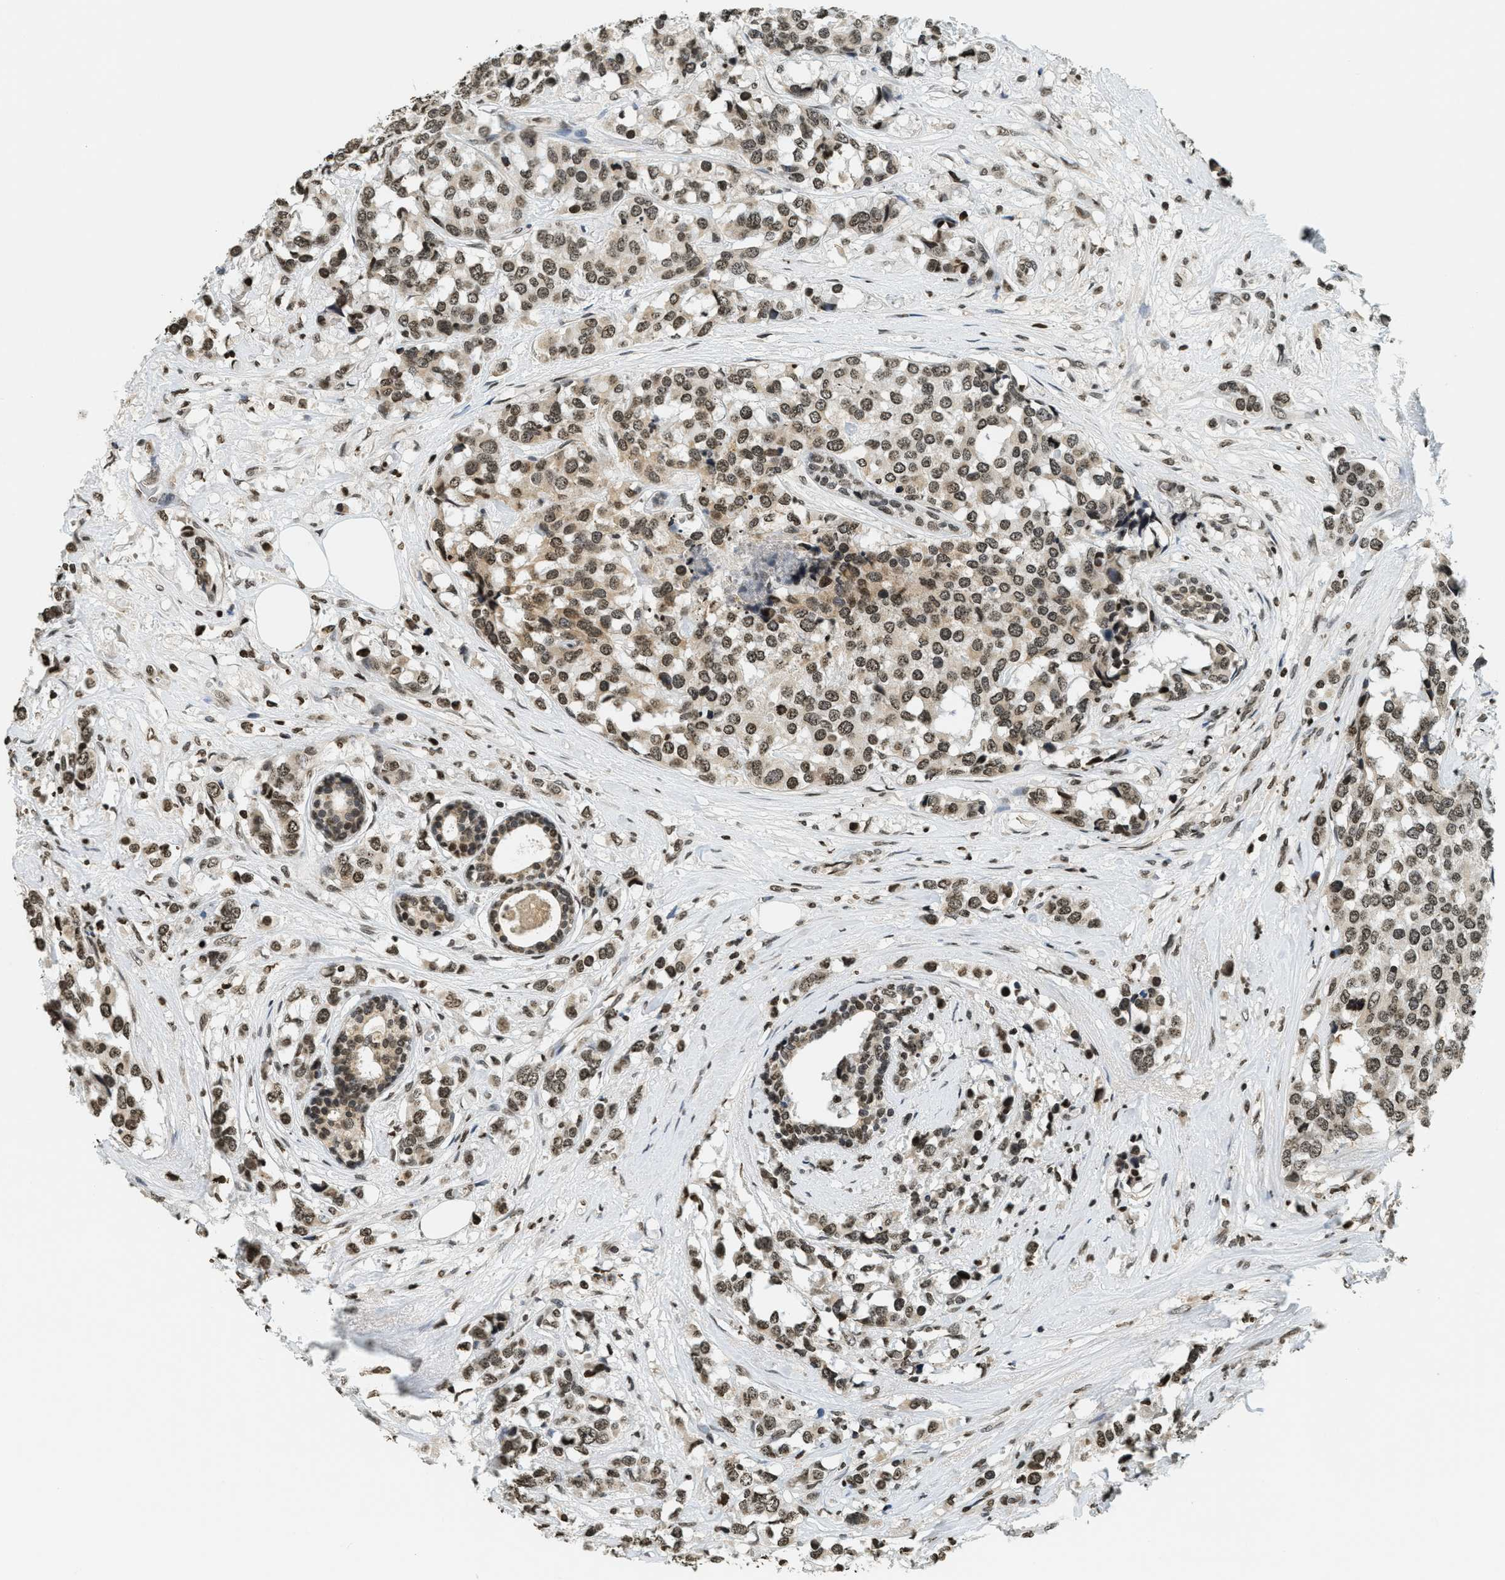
{"staining": {"intensity": "moderate", "quantity": ">75%", "location": "nuclear"}, "tissue": "breast cancer", "cell_type": "Tumor cells", "image_type": "cancer", "snomed": [{"axis": "morphology", "description": "Lobular carcinoma"}, {"axis": "topography", "description": "Breast"}], "caption": "Breast cancer (lobular carcinoma) stained with immunohistochemistry (IHC) displays moderate nuclear expression in about >75% of tumor cells.", "gene": "LDB2", "patient": {"sex": "female", "age": 59}}